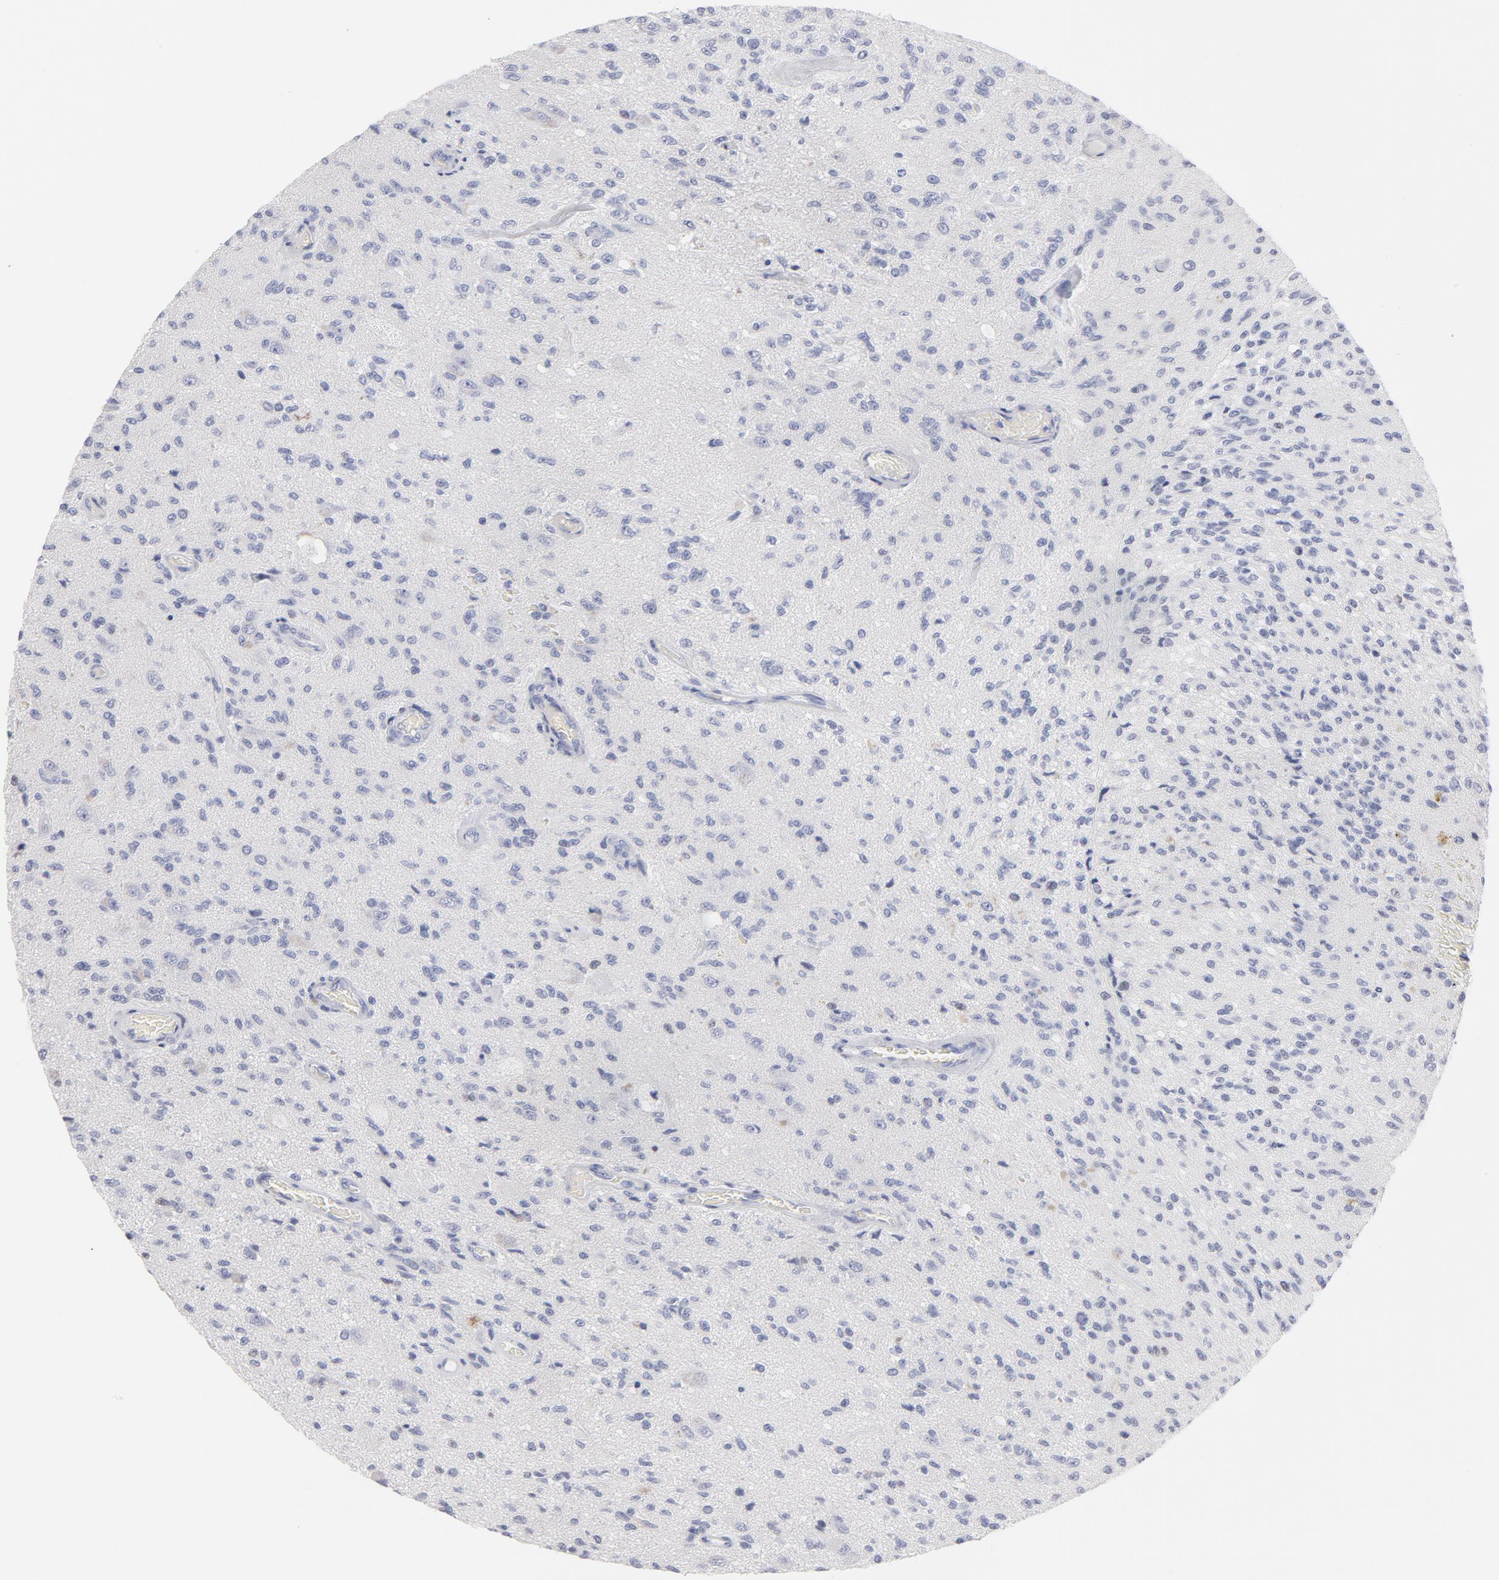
{"staining": {"intensity": "negative", "quantity": "none", "location": "none"}, "tissue": "glioma", "cell_type": "Tumor cells", "image_type": "cancer", "snomed": [{"axis": "morphology", "description": "Normal tissue, NOS"}, {"axis": "morphology", "description": "Glioma, malignant, High grade"}, {"axis": "topography", "description": "Cerebral cortex"}], "caption": "This is an immunohistochemistry (IHC) photomicrograph of malignant high-grade glioma. There is no expression in tumor cells.", "gene": "MCM7", "patient": {"sex": "male", "age": 77}}